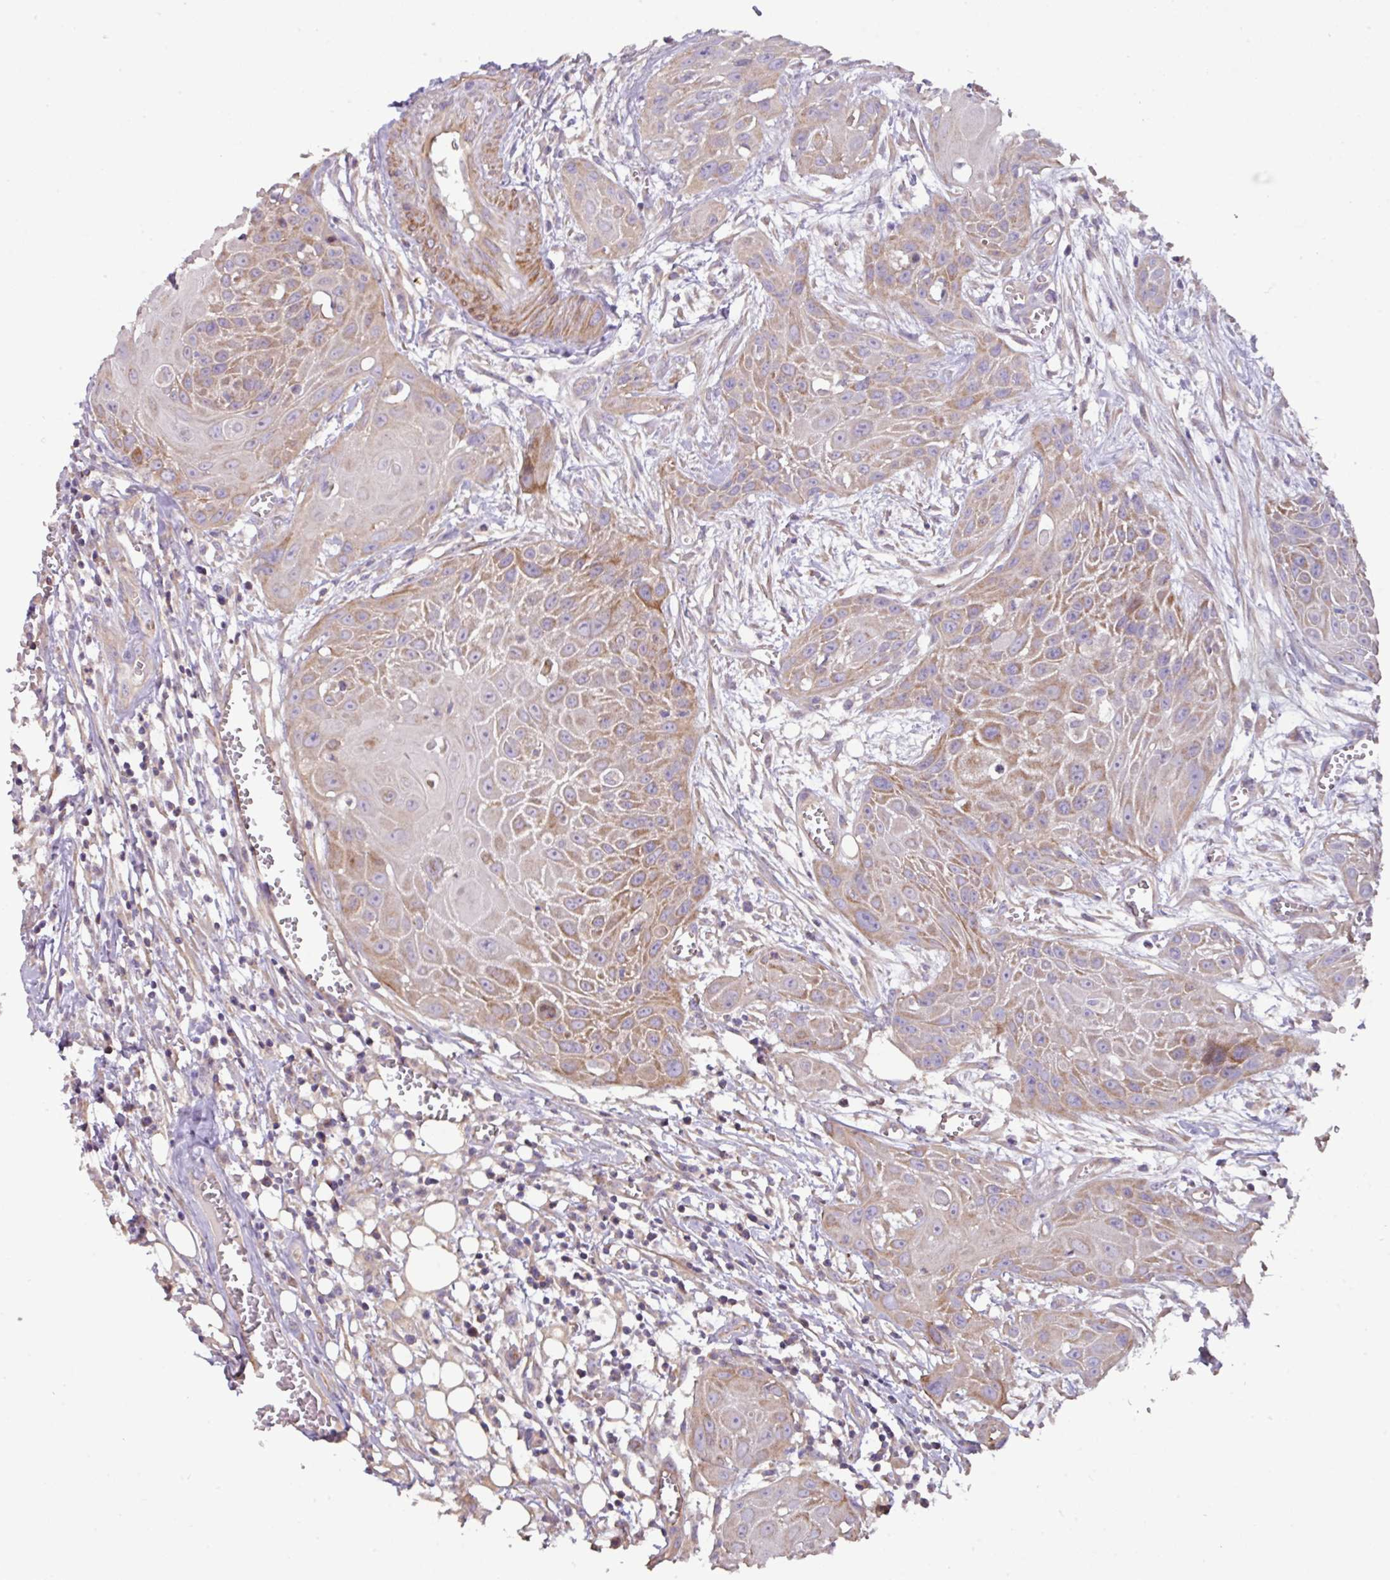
{"staining": {"intensity": "moderate", "quantity": "25%-75%", "location": "cytoplasmic/membranous"}, "tissue": "head and neck cancer", "cell_type": "Tumor cells", "image_type": "cancer", "snomed": [{"axis": "morphology", "description": "Squamous cell carcinoma, NOS"}, {"axis": "topography", "description": "Lymph node"}, {"axis": "topography", "description": "Salivary gland"}, {"axis": "topography", "description": "Head-Neck"}], "caption": "This is a micrograph of immunohistochemistry (IHC) staining of head and neck squamous cell carcinoma, which shows moderate expression in the cytoplasmic/membranous of tumor cells.", "gene": "MRRF", "patient": {"sex": "female", "age": 74}}